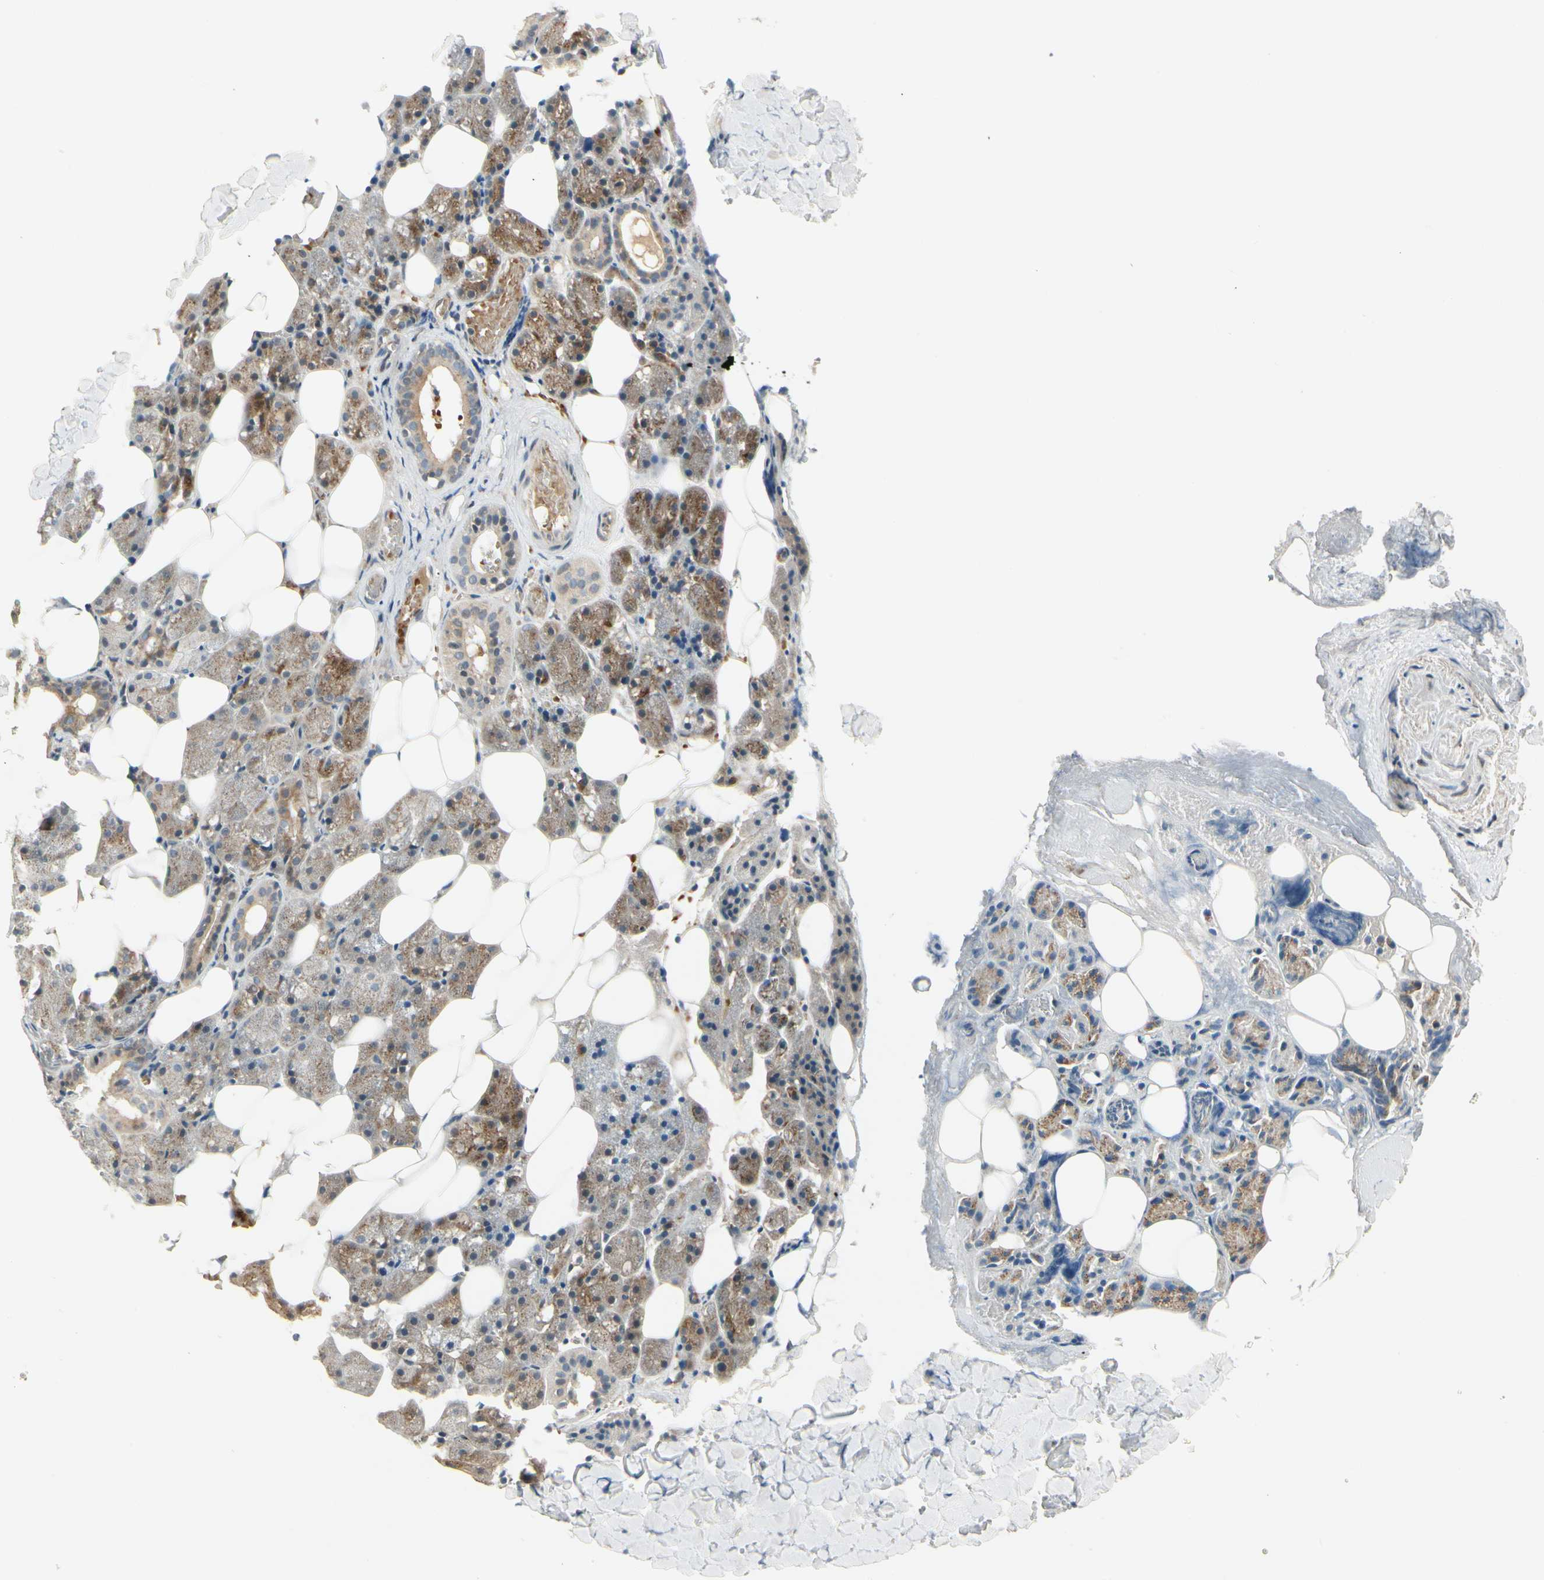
{"staining": {"intensity": "moderate", "quantity": ">75%", "location": "cytoplasmic/membranous"}, "tissue": "salivary gland", "cell_type": "Glandular cells", "image_type": "normal", "snomed": [{"axis": "morphology", "description": "Normal tissue, NOS"}, {"axis": "topography", "description": "Salivary gland"}], "caption": "Salivary gland stained with DAB (3,3'-diaminobenzidine) IHC displays medium levels of moderate cytoplasmic/membranous staining in about >75% of glandular cells. (DAB IHC with brightfield microscopy, high magnification).", "gene": "MANSC1", "patient": {"sex": "female", "age": 55}}